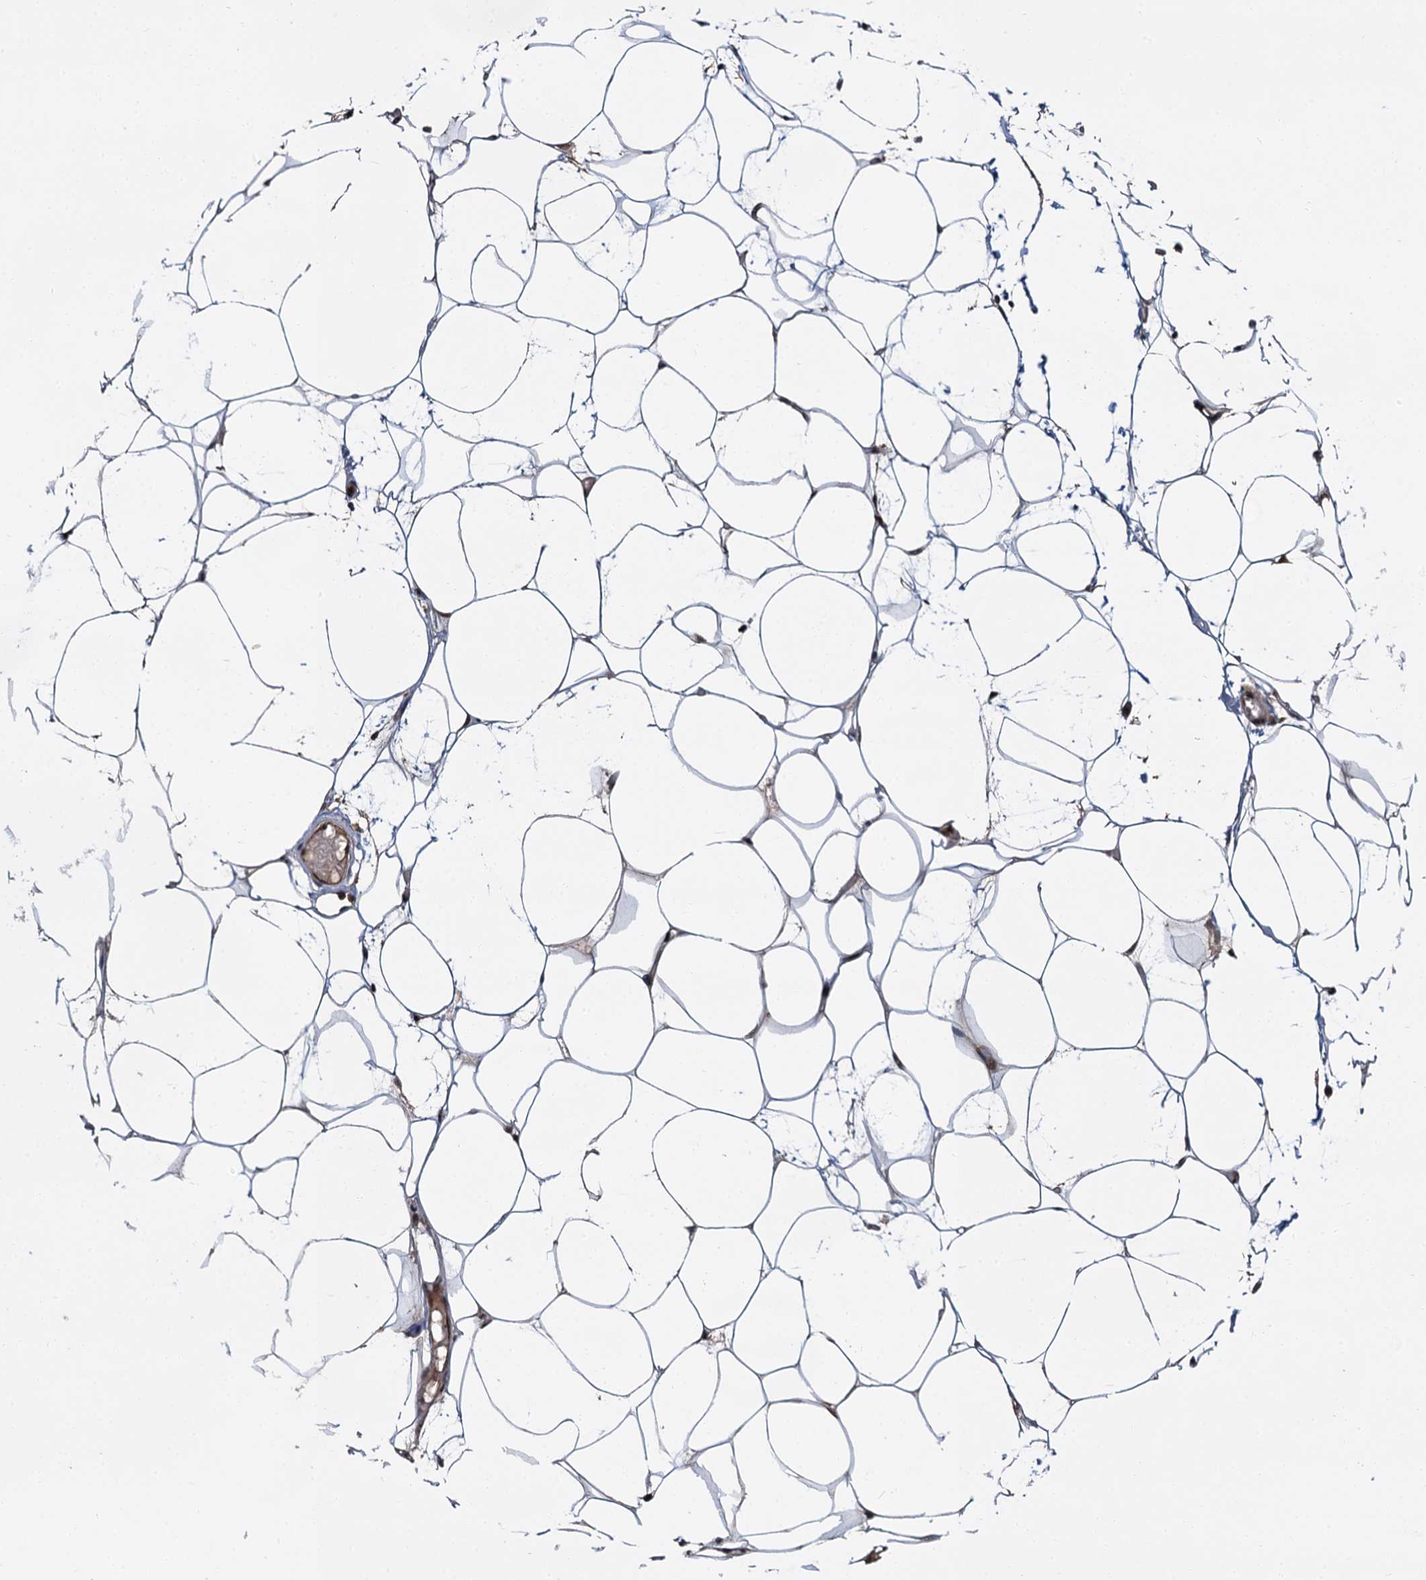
{"staining": {"intensity": "negative", "quantity": "none", "location": "none"}, "tissue": "adipose tissue", "cell_type": "Adipocytes", "image_type": "normal", "snomed": [{"axis": "morphology", "description": "Normal tissue, NOS"}, {"axis": "topography", "description": "Breast"}], "caption": "Adipocytes are negative for brown protein staining in normal adipose tissue. (DAB (3,3'-diaminobenzidine) immunohistochemistry visualized using brightfield microscopy, high magnification).", "gene": "MBD6", "patient": {"sex": "female", "age": 23}}